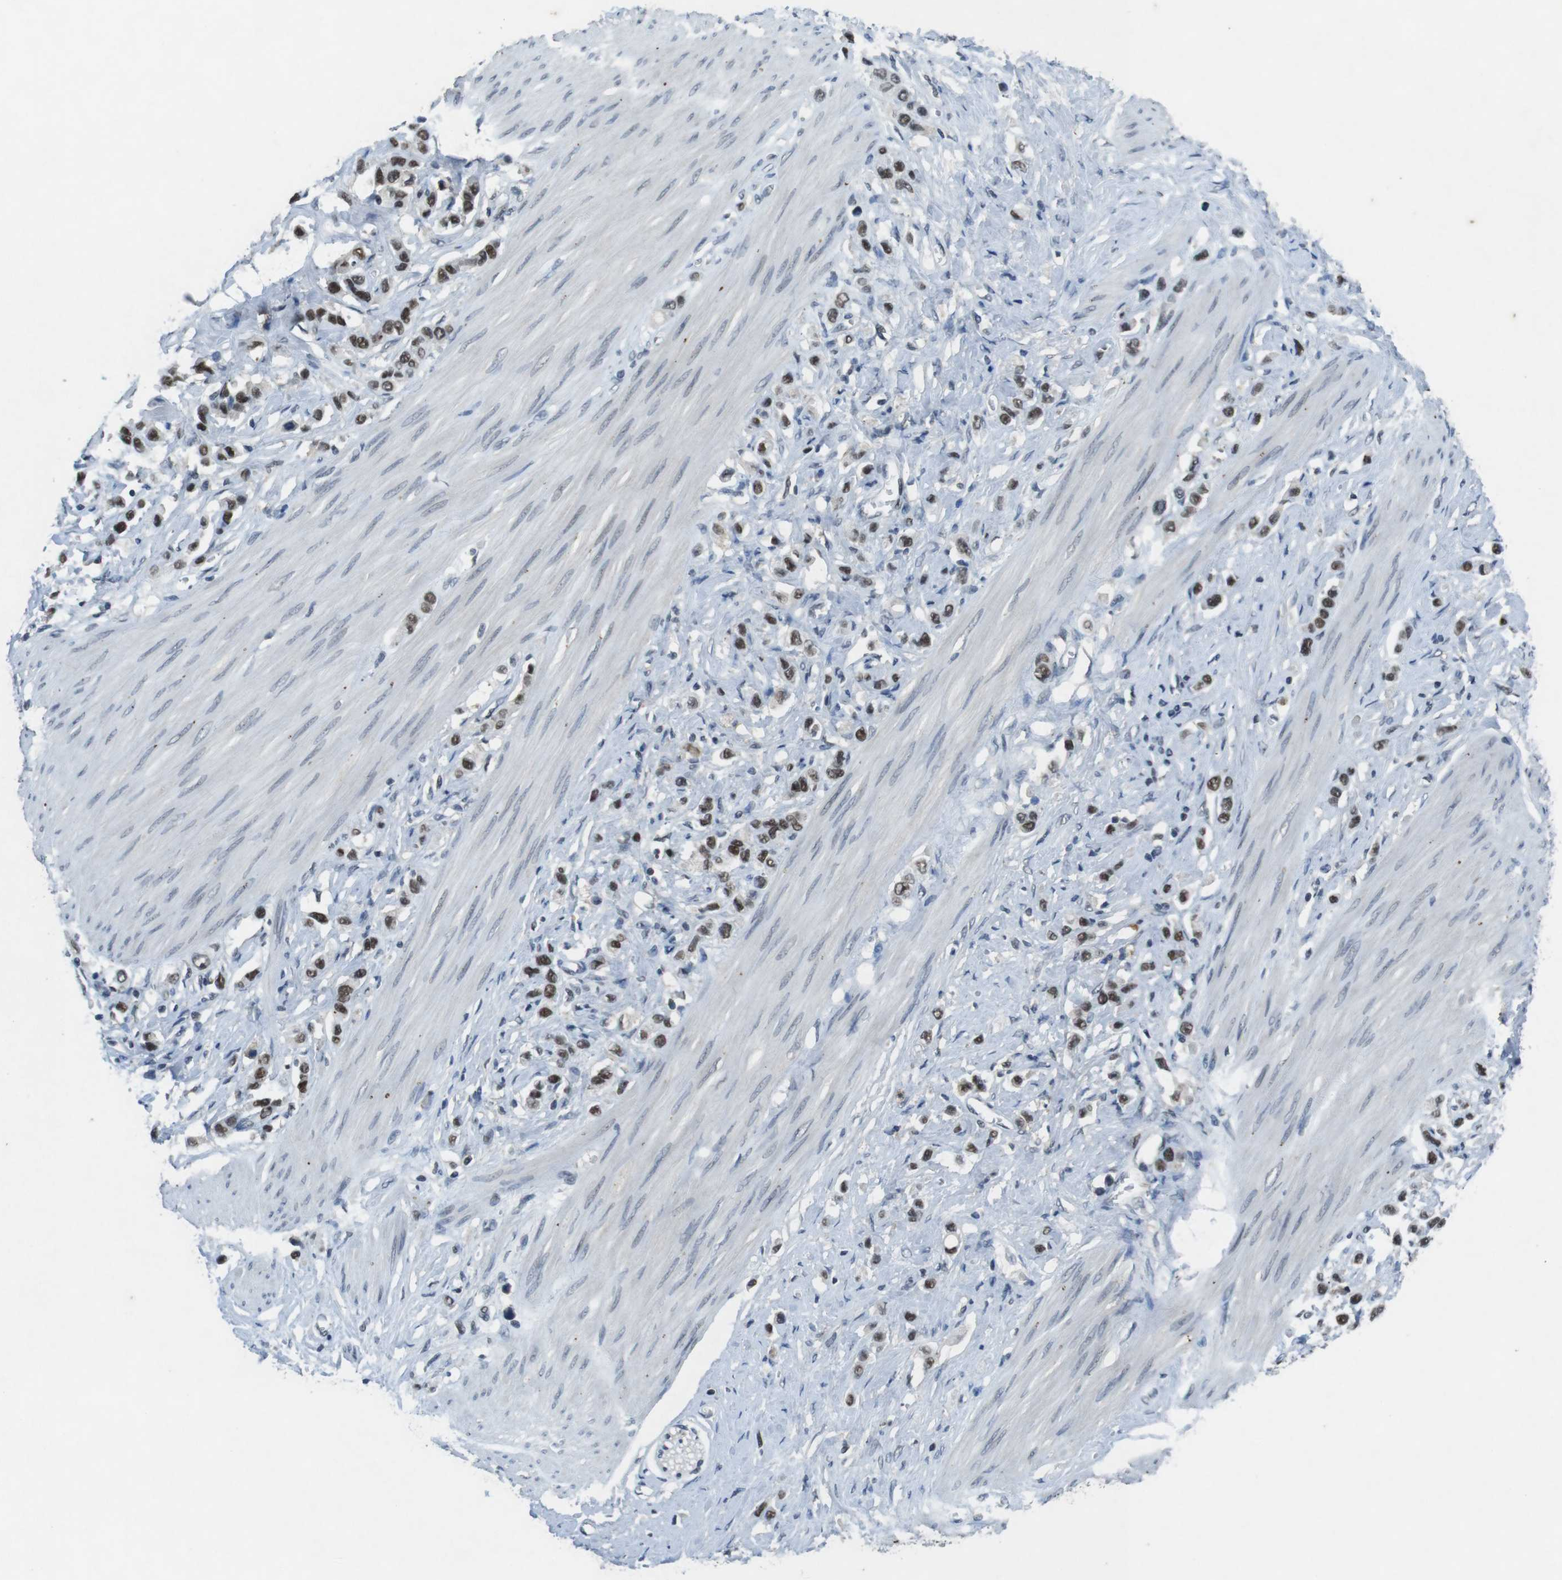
{"staining": {"intensity": "moderate", "quantity": ">75%", "location": "nuclear"}, "tissue": "stomach cancer", "cell_type": "Tumor cells", "image_type": "cancer", "snomed": [{"axis": "morphology", "description": "Adenocarcinoma, NOS"}, {"axis": "topography", "description": "Stomach"}], "caption": "Protein staining exhibits moderate nuclear staining in about >75% of tumor cells in stomach cancer. The protein of interest is stained brown, and the nuclei are stained in blue (DAB (3,3'-diaminobenzidine) IHC with brightfield microscopy, high magnification).", "gene": "USP7", "patient": {"sex": "female", "age": 65}}